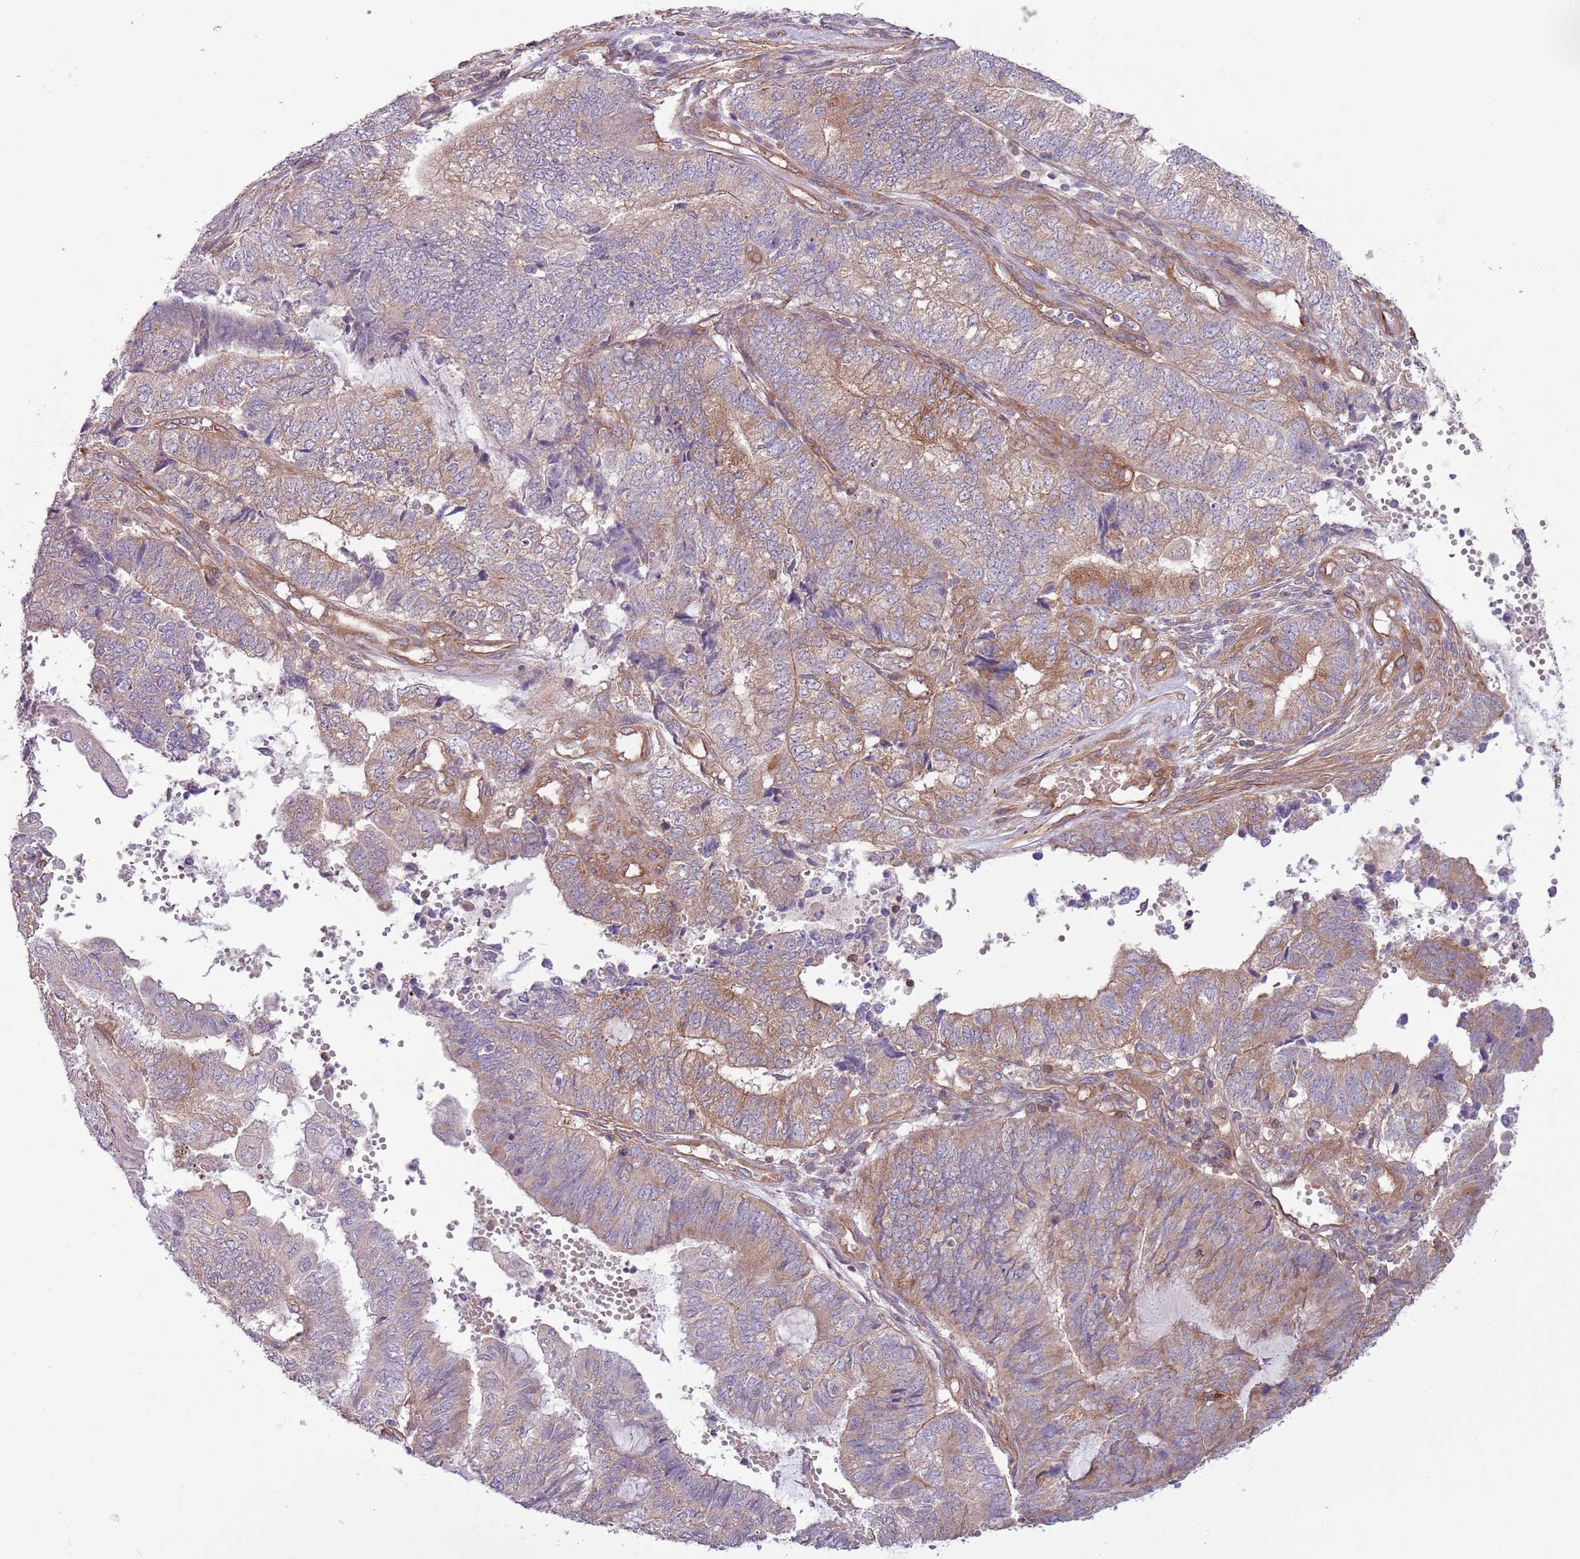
{"staining": {"intensity": "moderate", "quantity": "25%-75%", "location": "cytoplasmic/membranous"}, "tissue": "endometrial cancer", "cell_type": "Tumor cells", "image_type": "cancer", "snomed": [{"axis": "morphology", "description": "Adenocarcinoma, NOS"}, {"axis": "topography", "description": "Uterus"}, {"axis": "topography", "description": "Endometrium"}], "caption": "Immunohistochemistry (IHC) of endometrial cancer (adenocarcinoma) reveals medium levels of moderate cytoplasmic/membranous expression in about 25%-75% of tumor cells.", "gene": "LPIN2", "patient": {"sex": "female", "age": 70}}